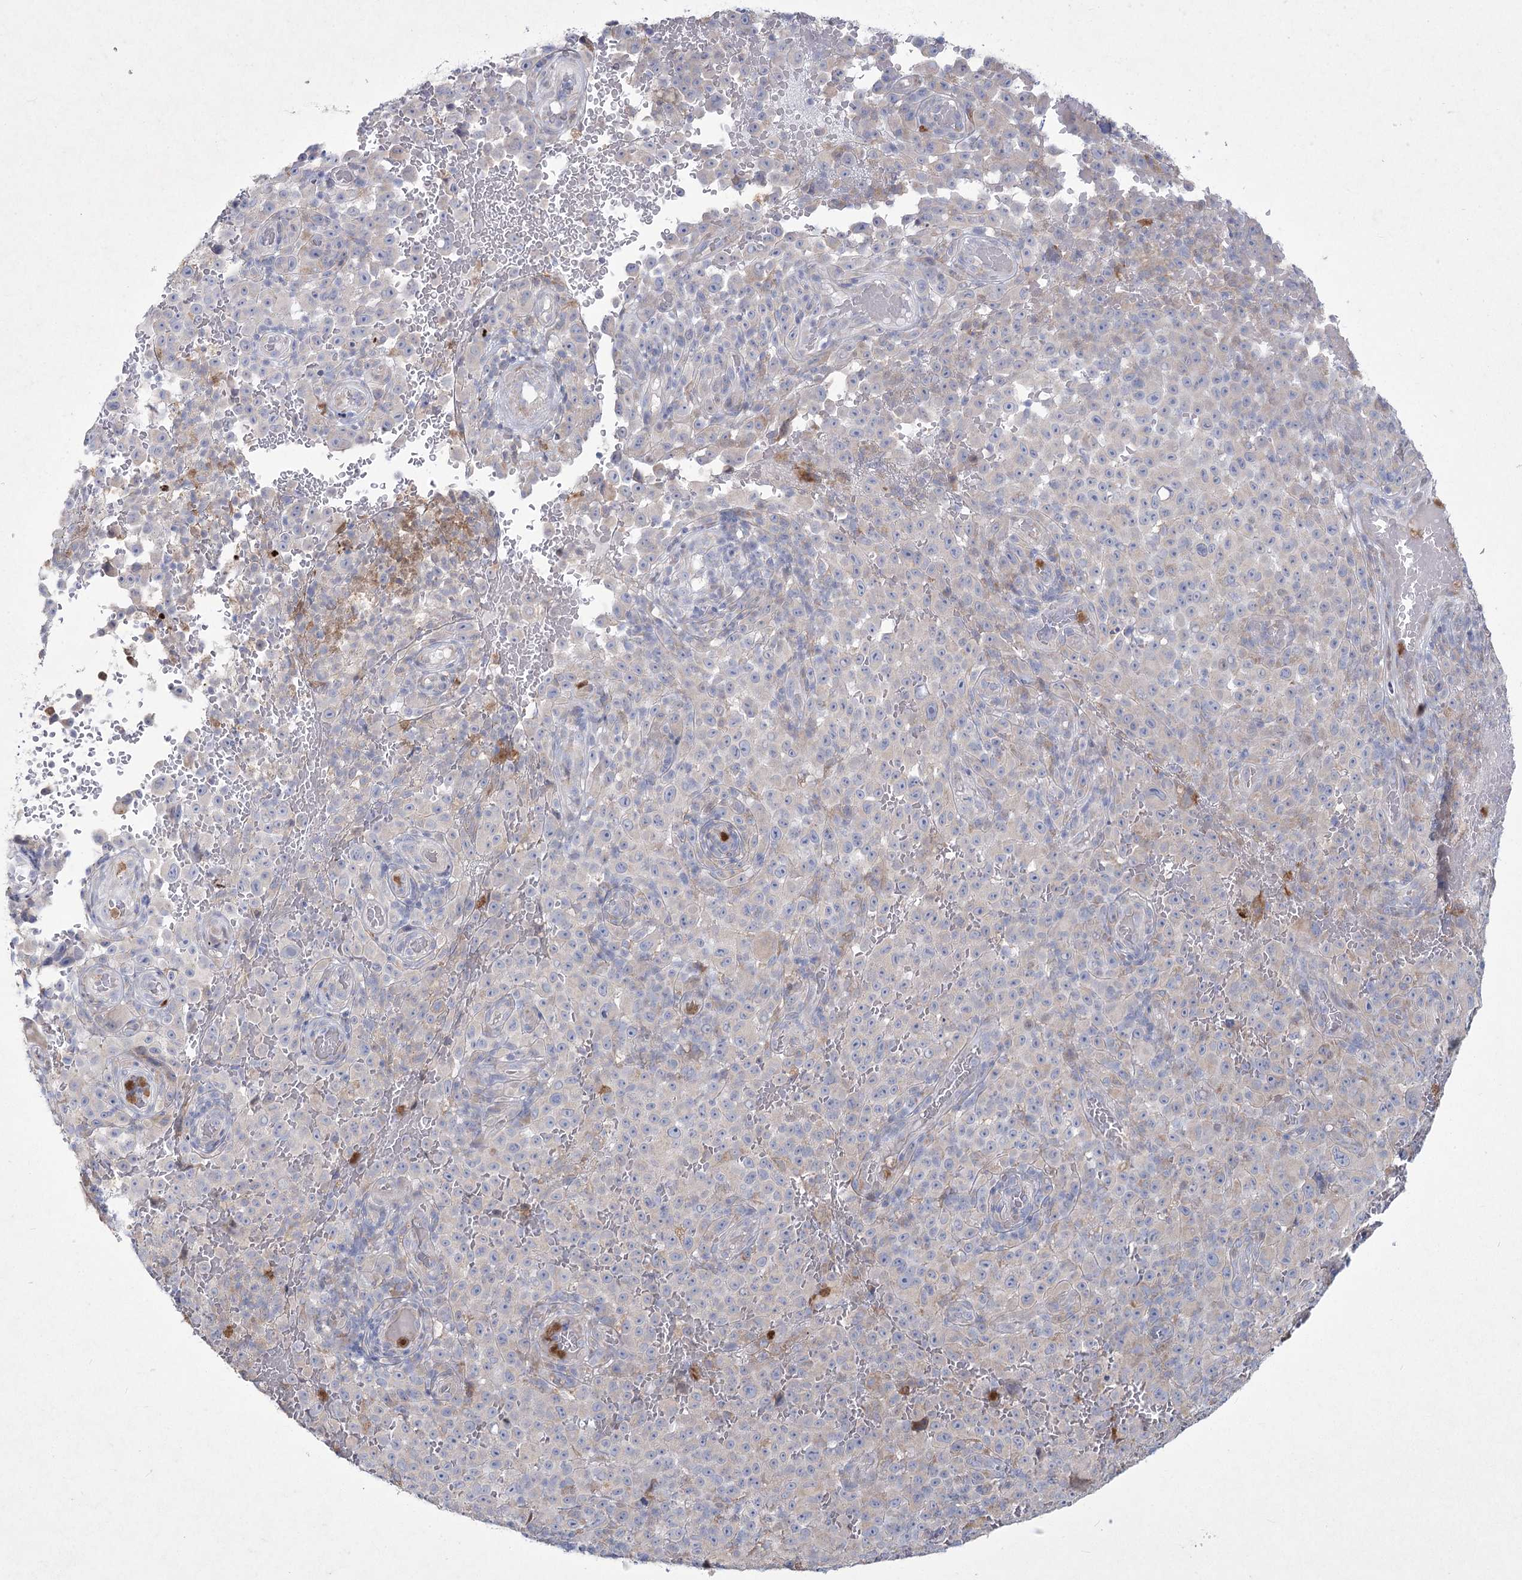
{"staining": {"intensity": "negative", "quantity": "none", "location": "none"}, "tissue": "melanoma", "cell_type": "Tumor cells", "image_type": "cancer", "snomed": [{"axis": "morphology", "description": "Malignant melanoma, NOS"}, {"axis": "topography", "description": "Skin"}], "caption": "Immunohistochemistry of human melanoma demonstrates no positivity in tumor cells. The staining is performed using DAB (3,3'-diaminobenzidine) brown chromogen with nuclei counter-stained in using hematoxylin.", "gene": "NIPAL4", "patient": {"sex": "female", "age": 82}}